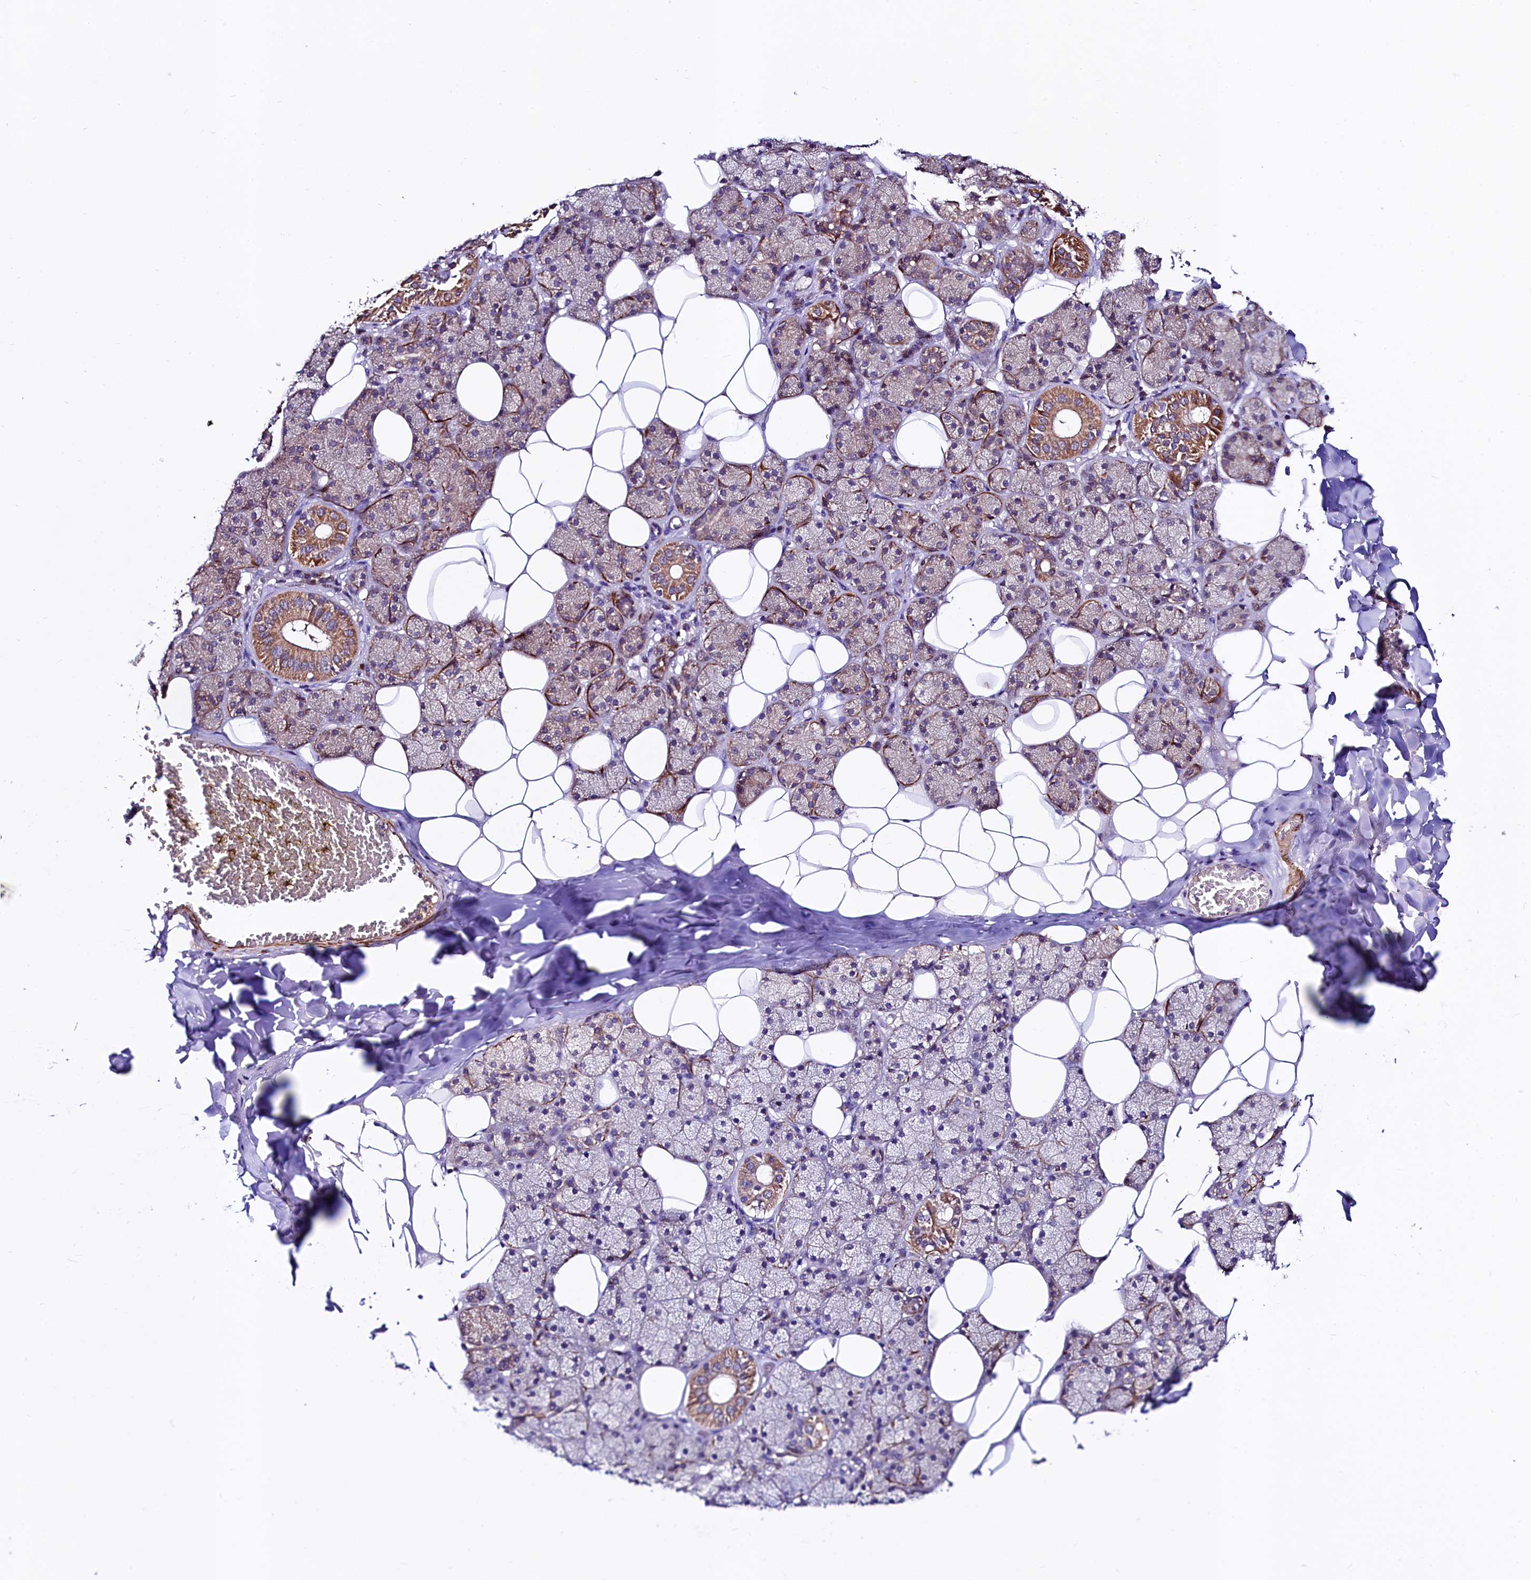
{"staining": {"intensity": "moderate", "quantity": "25%-75%", "location": "cytoplasmic/membranous"}, "tissue": "salivary gland", "cell_type": "Glandular cells", "image_type": "normal", "snomed": [{"axis": "morphology", "description": "Normal tissue, NOS"}, {"axis": "topography", "description": "Salivary gland"}], "caption": "This histopathology image displays immunohistochemistry staining of normal human salivary gland, with medium moderate cytoplasmic/membranous expression in about 25%-75% of glandular cells.", "gene": "CIAO3", "patient": {"sex": "female", "age": 33}}